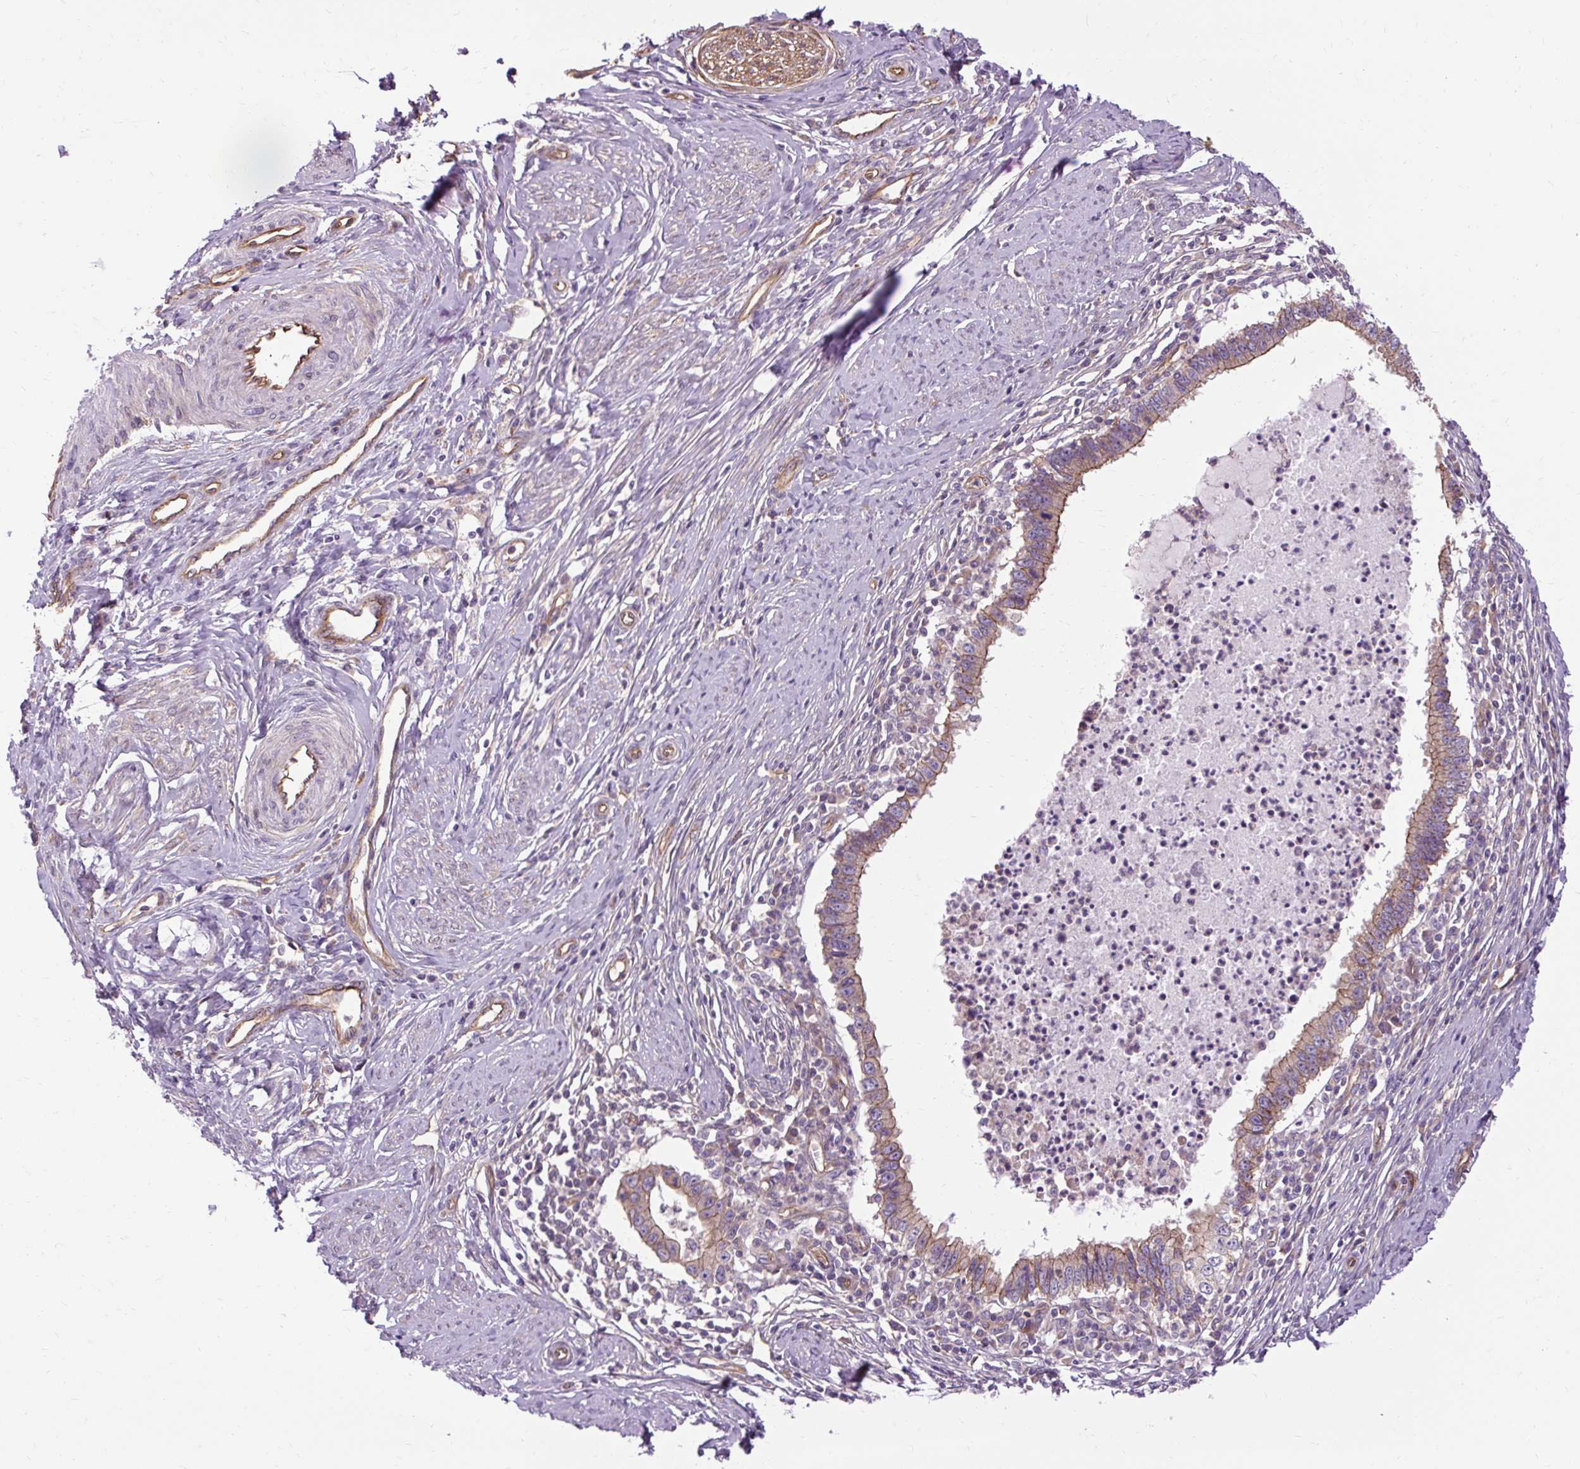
{"staining": {"intensity": "moderate", "quantity": ">75%", "location": "cytoplasmic/membranous"}, "tissue": "cervical cancer", "cell_type": "Tumor cells", "image_type": "cancer", "snomed": [{"axis": "morphology", "description": "Adenocarcinoma, NOS"}, {"axis": "topography", "description": "Cervix"}], "caption": "Immunohistochemistry image of neoplastic tissue: adenocarcinoma (cervical) stained using immunohistochemistry (IHC) demonstrates medium levels of moderate protein expression localized specifically in the cytoplasmic/membranous of tumor cells, appearing as a cytoplasmic/membranous brown color.", "gene": "CCDC93", "patient": {"sex": "female", "age": 36}}